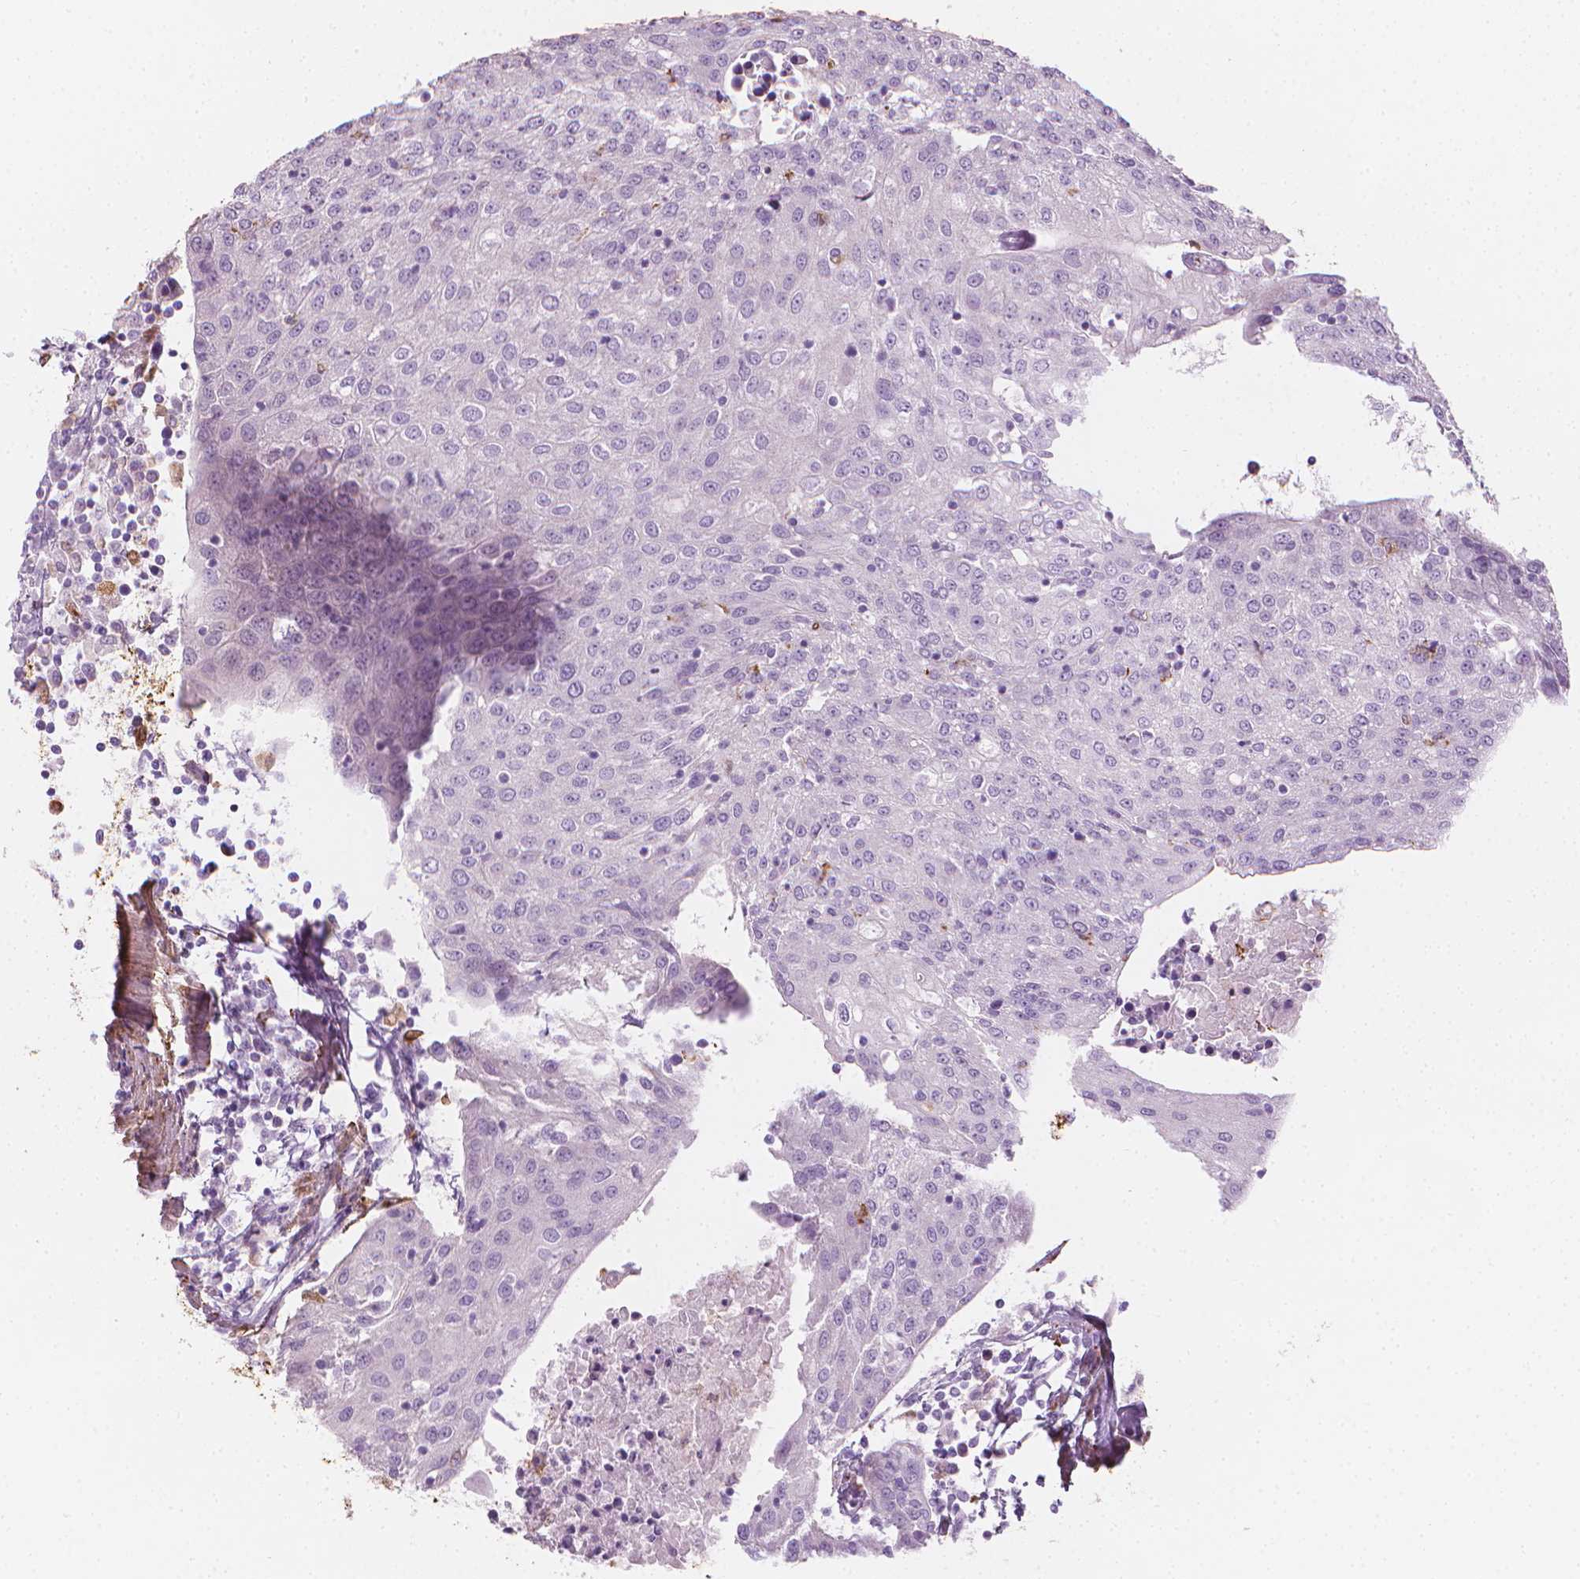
{"staining": {"intensity": "negative", "quantity": "none", "location": "none"}, "tissue": "urothelial cancer", "cell_type": "Tumor cells", "image_type": "cancer", "snomed": [{"axis": "morphology", "description": "Urothelial carcinoma, High grade"}, {"axis": "topography", "description": "Urinary bladder"}], "caption": "A photomicrograph of human urothelial carcinoma (high-grade) is negative for staining in tumor cells.", "gene": "CES1", "patient": {"sex": "female", "age": 85}}